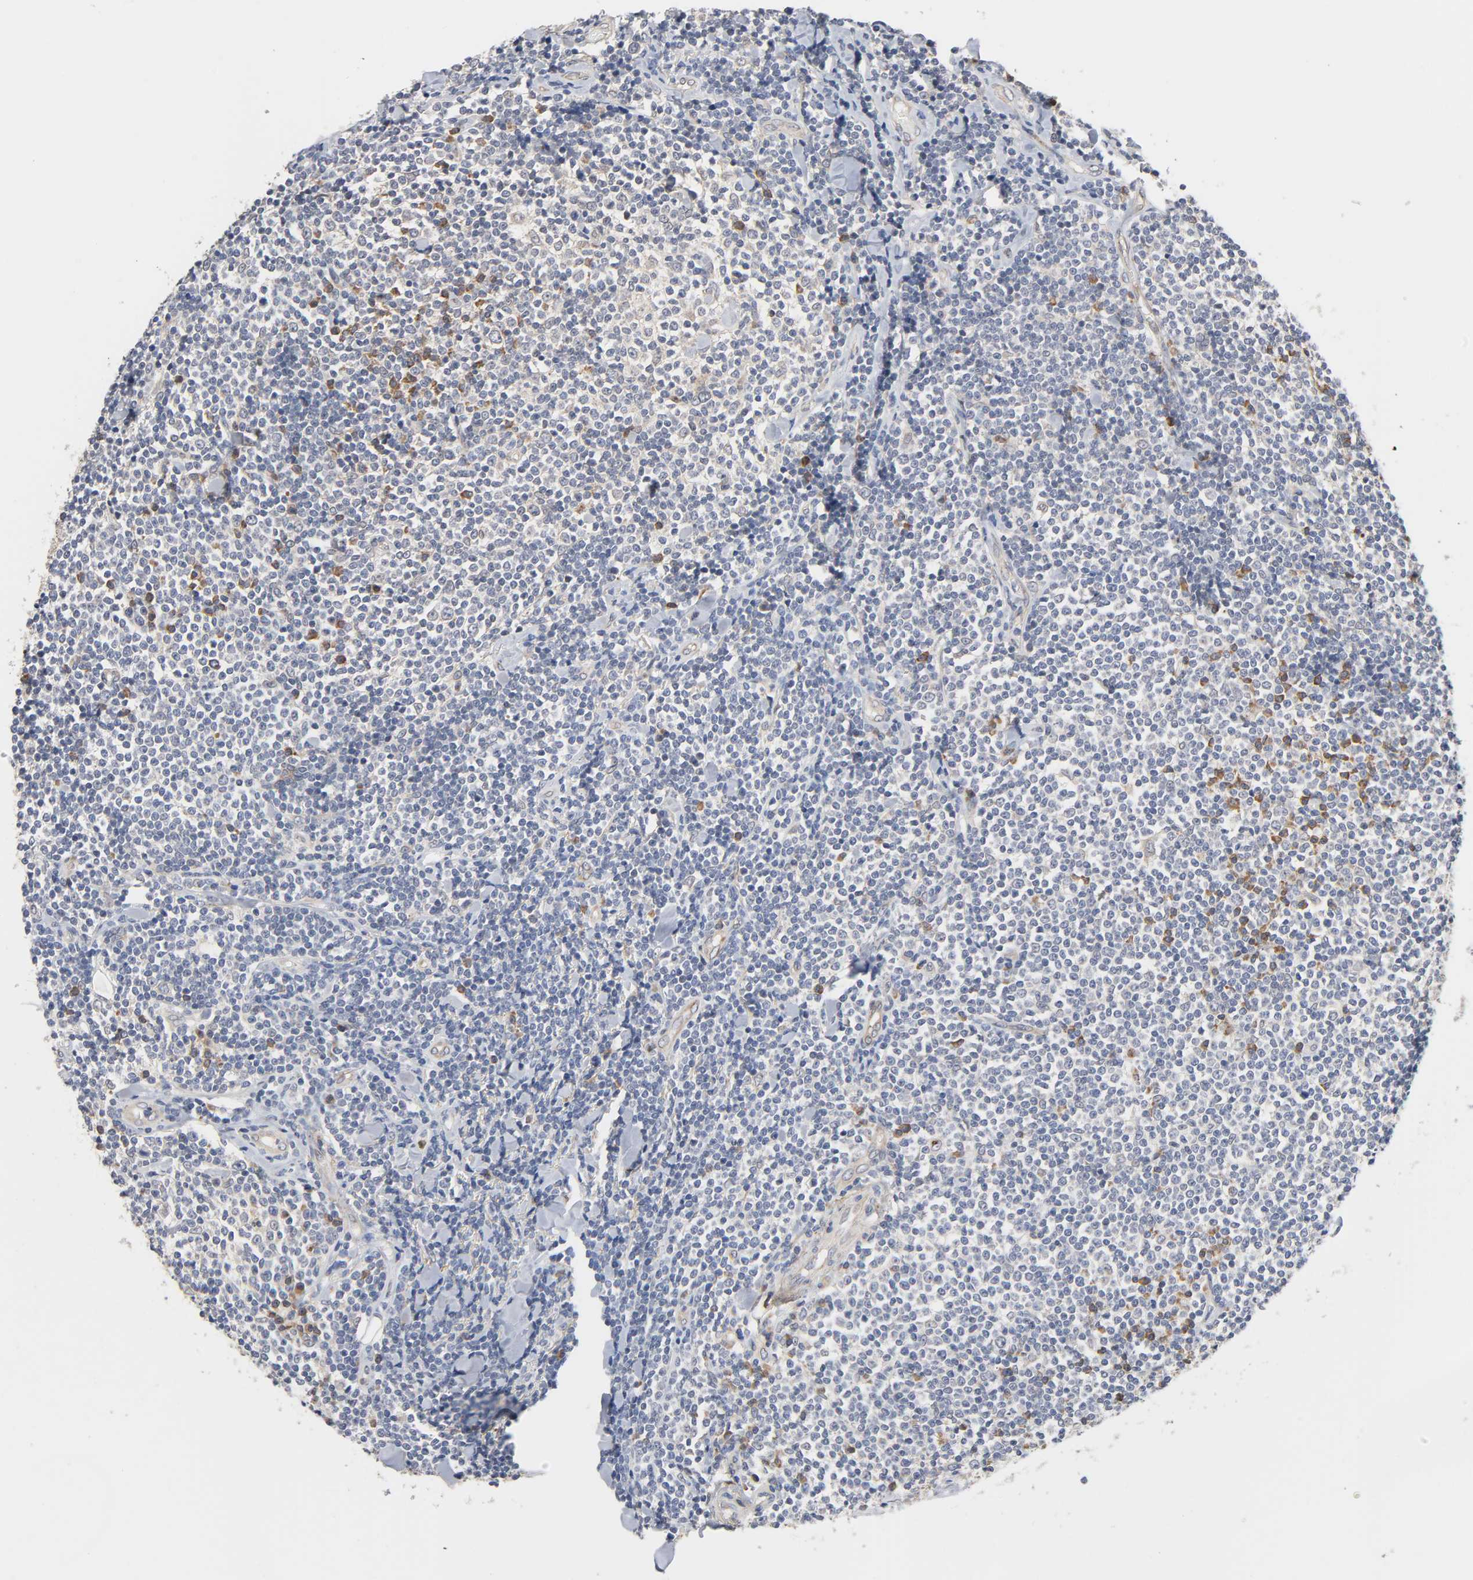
{"staining": {"intensity": "negative", "quantity": "none", "location": "none"}, "tissue": "lymphoma", "cell_type": "Tumor cells", "image_type": "cancer", "snomed": [{"axis": "morphology", "description": "Malignant lymphoma, non-Hodgkin's type, Low grade"}, {"axis": "topography", "description": "Soft tissue"}], "caption": "DAB immunohistochemical staining of human lymphoma demonstrates no significant positivity in tumor cells.", "gene": "HDLBP", "patient": {"sex": "male", "age": 92}}